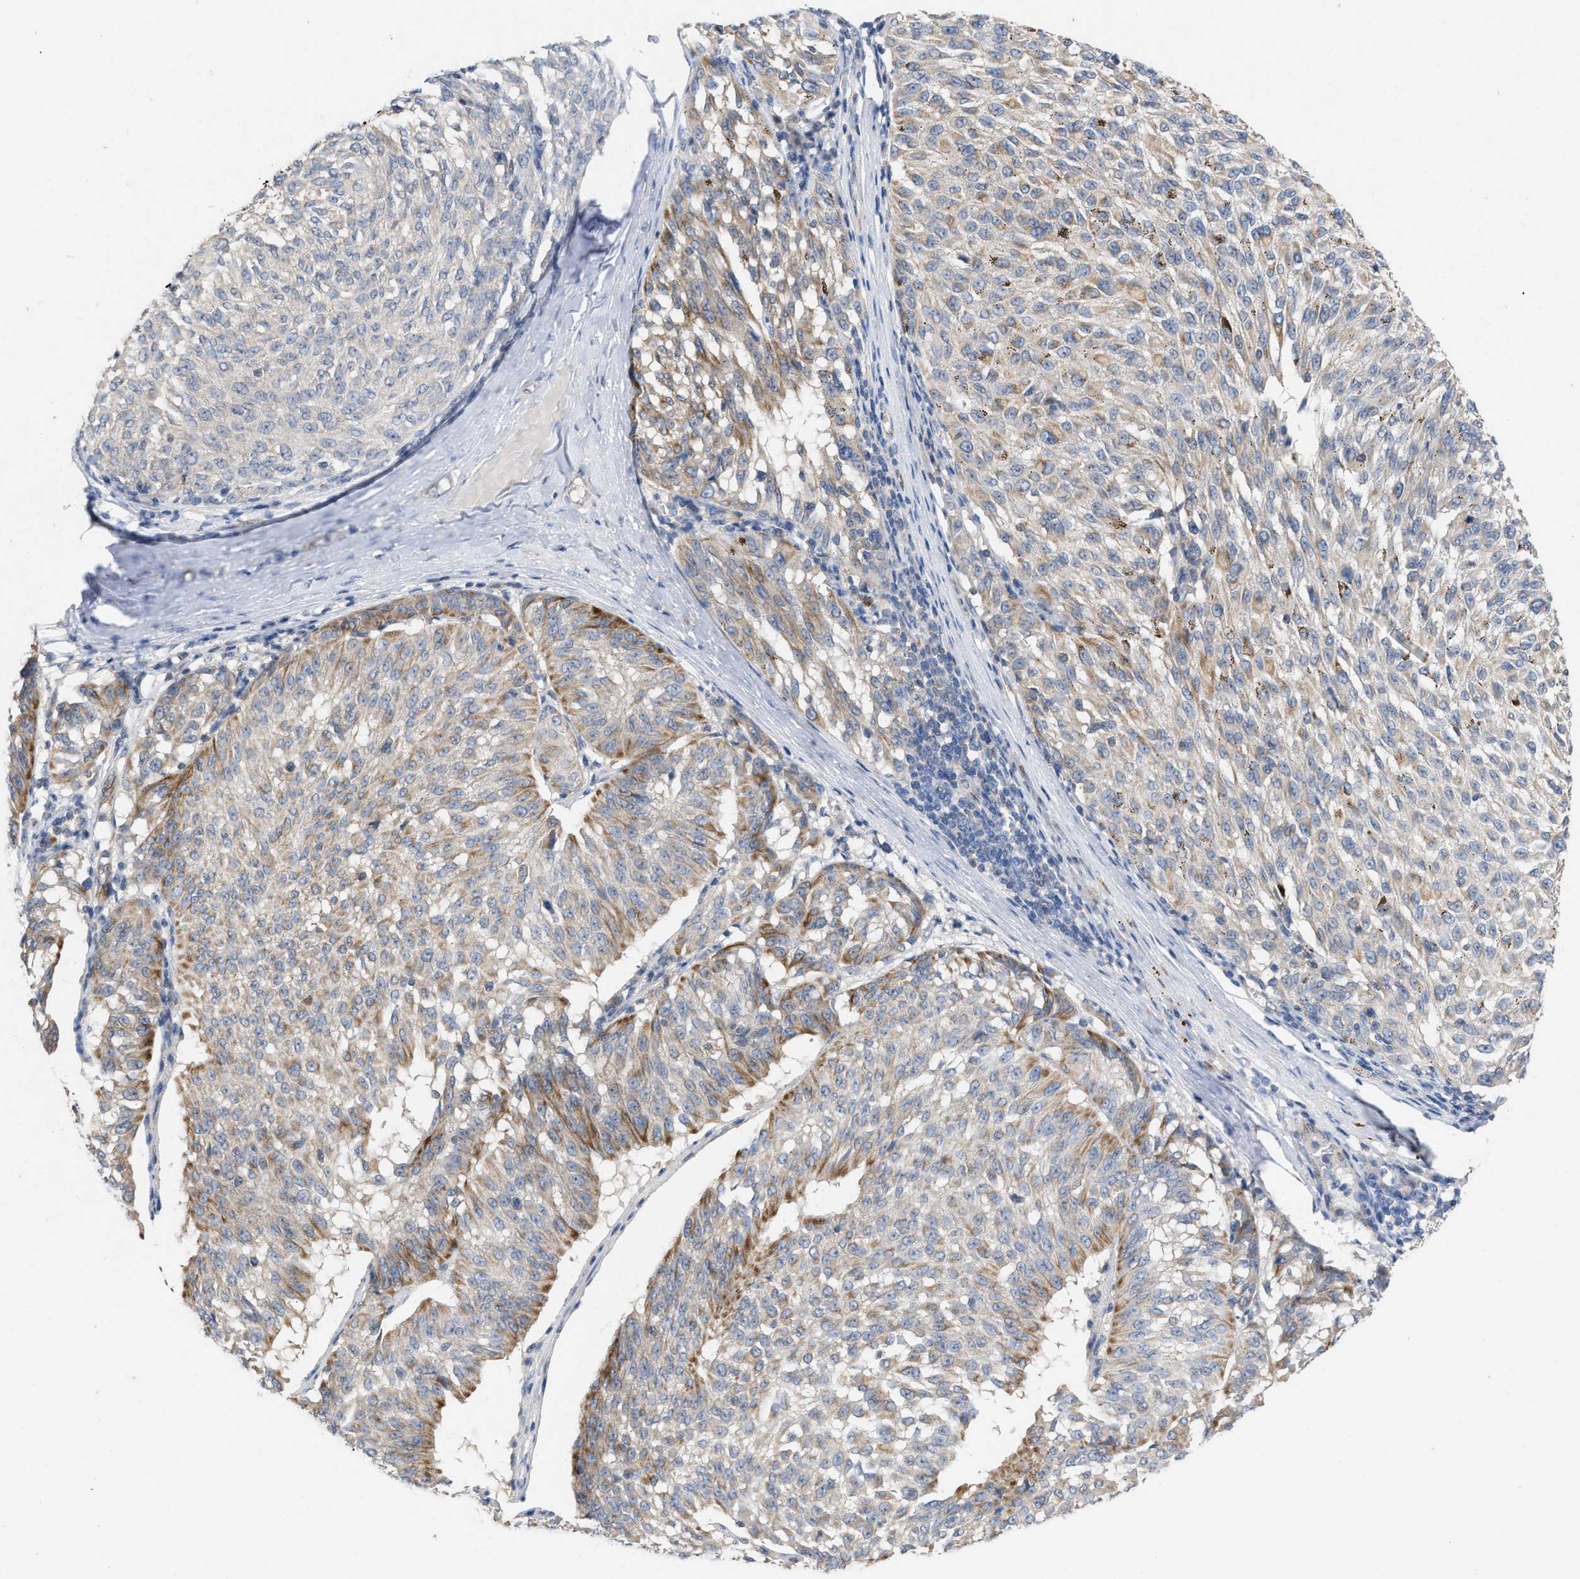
{"staining": {"intensity": "moderate", "quantity": "<25%", "location": "cytoplasmic/membranous"}, "tissue": "melanoma", "cell_type": "Tumor cells", "image_type": "cancer", "snomed": [{"axis": "morphology", "description": "Malignant melanoma, NOS"}, {"axis": "topography", "description": "Skin"}], "caption": "Immunohistochemical staining of human melanoma reveals low levels of moderate cytoplasmic/membranous protein staining in approximately <25% of tumor cells. Nuclei are stained in blue.", "gene": "TMEM131", "patient": {"sex": "female", "age": 72}}